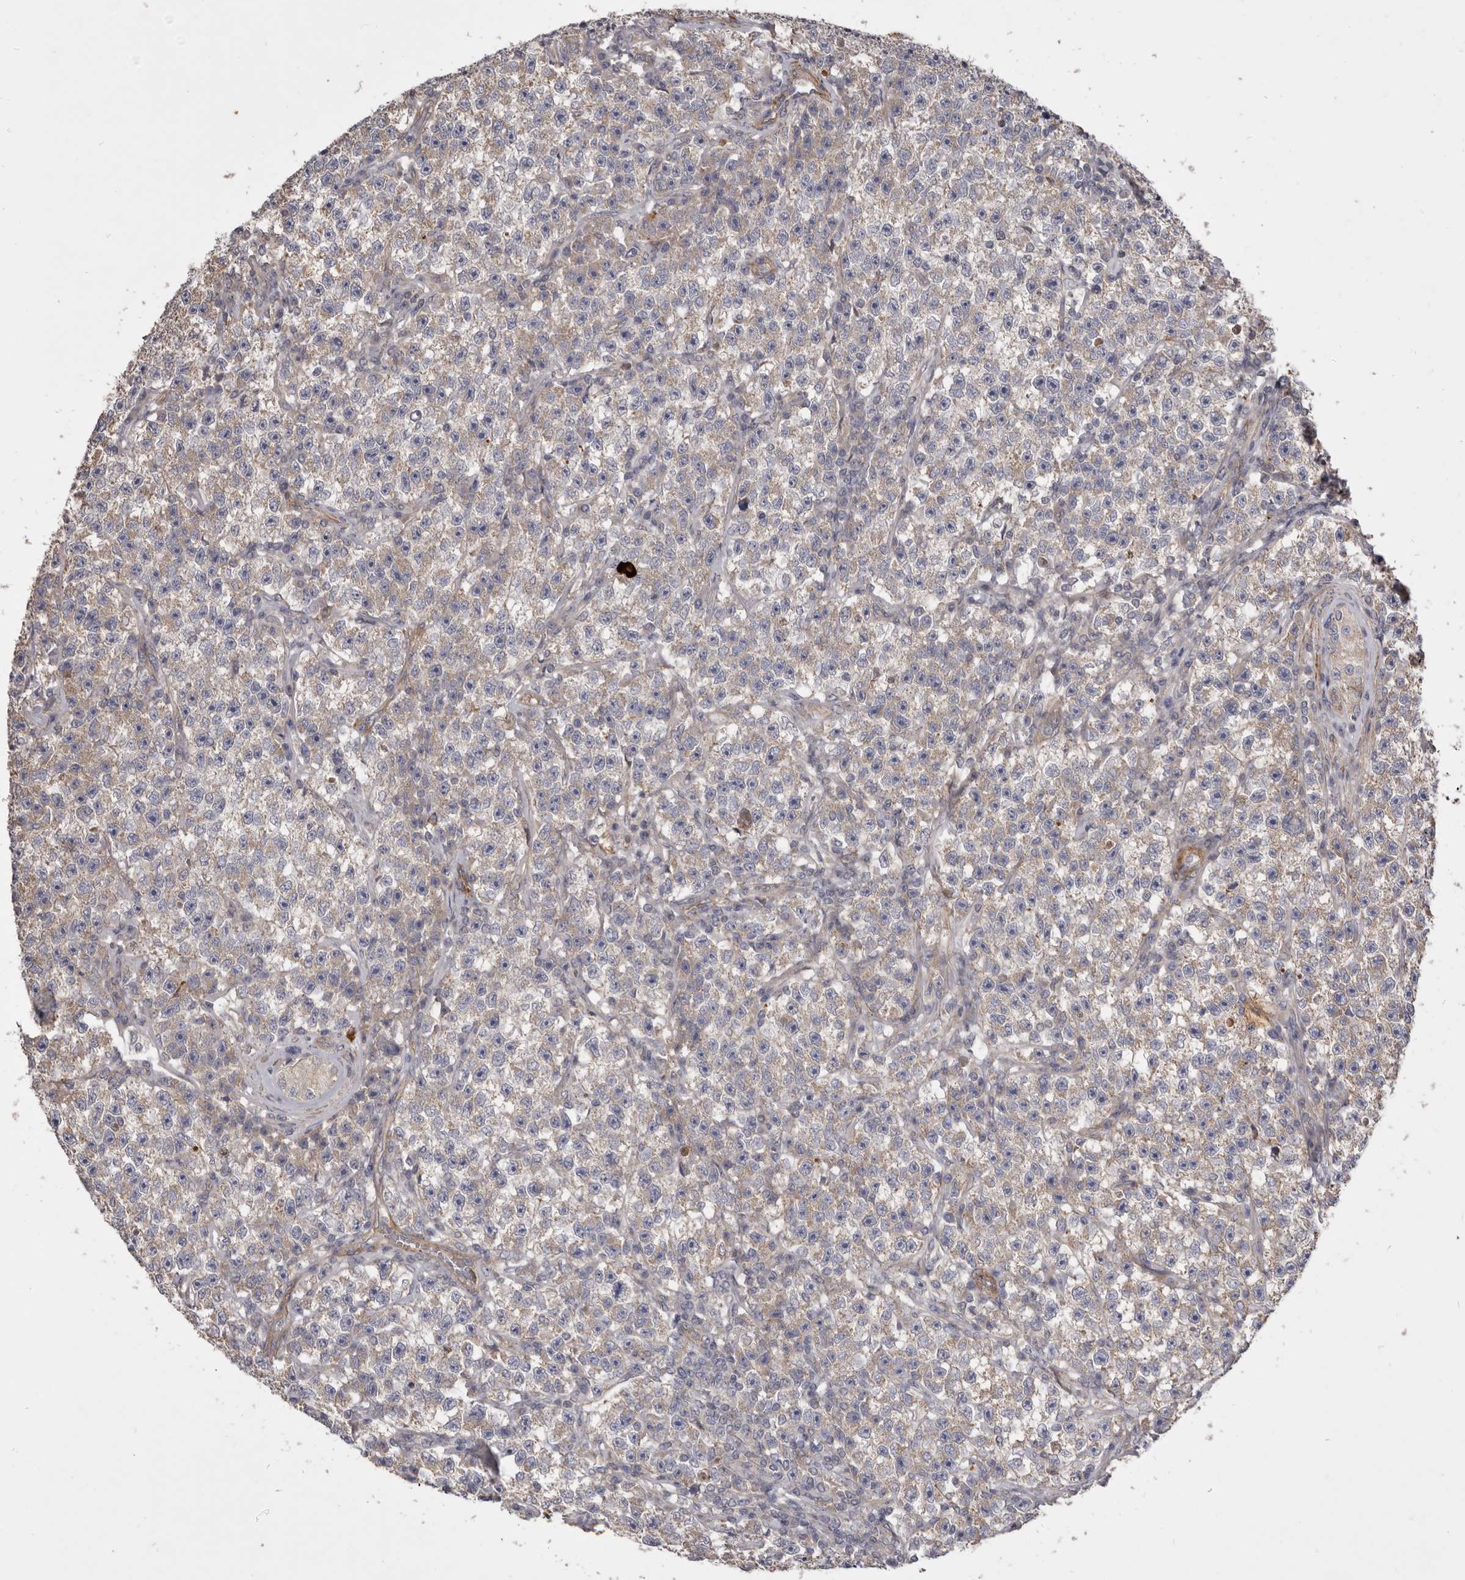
{"staining": {"intensity": "negative", "quantity": "none", "location": "none"}, "tissue": "testis cancer", "cell_type": "Tumor cells", "image_type": "cancer", "snomed": [{"axis": "morphology", "description": "Seminoma, NOS"}, {"axis": "topography", "description": "Testis"}], "caption": "DAB immunohistochemical staining of testis cancer (seminoma) exhibits no significant positivity in tumor cells. Brightfield microscopy of IHC stained with DAB (3,3'-diaminobenzidine) (brown) and hematoxylin (blue), captured at high magnification.", "gene": "VPS45", "patient": {"sex": "male", "age": 22}}